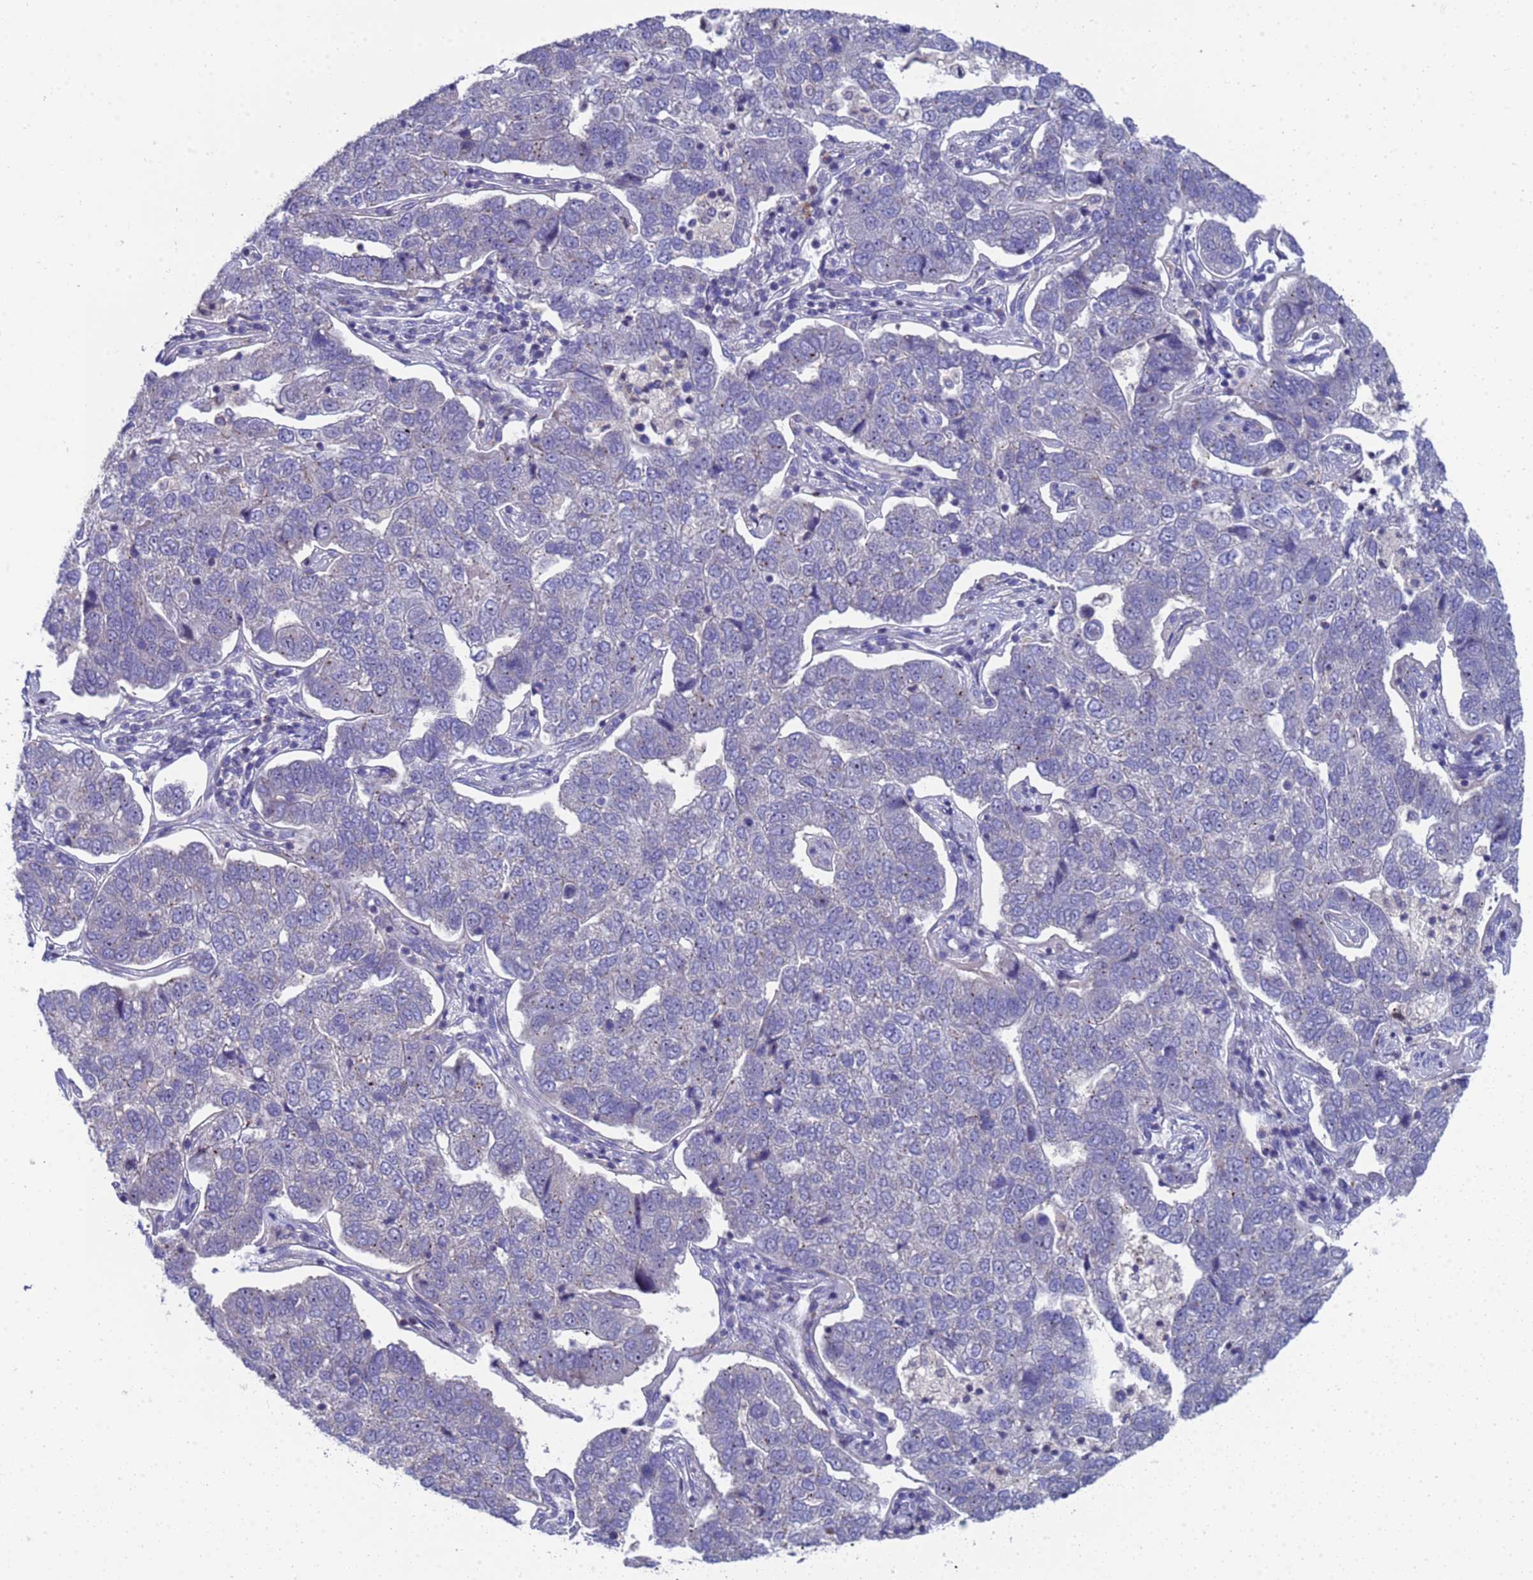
{"staining": {"intensity": "negative", "quantity": "none", "location": "none"}, "tissue": "pancreatic cancer", "cell_type": "Tumor cells", "image_type": "cancer", "snomed": [{"axis": "morphology", "description": "Adenocarcinoma, NOS"}, {"axis": "topography", "description": "Pancreas"}], "caption": "High magnification brightfield microscopy of pancreatic cancer stained with DAB (brown) and counterstained with hematoxylin (blue): tumor cells show no significant expression.", "gene": "ENOSF1", "patient": {"sex": "female", "age": 61}}